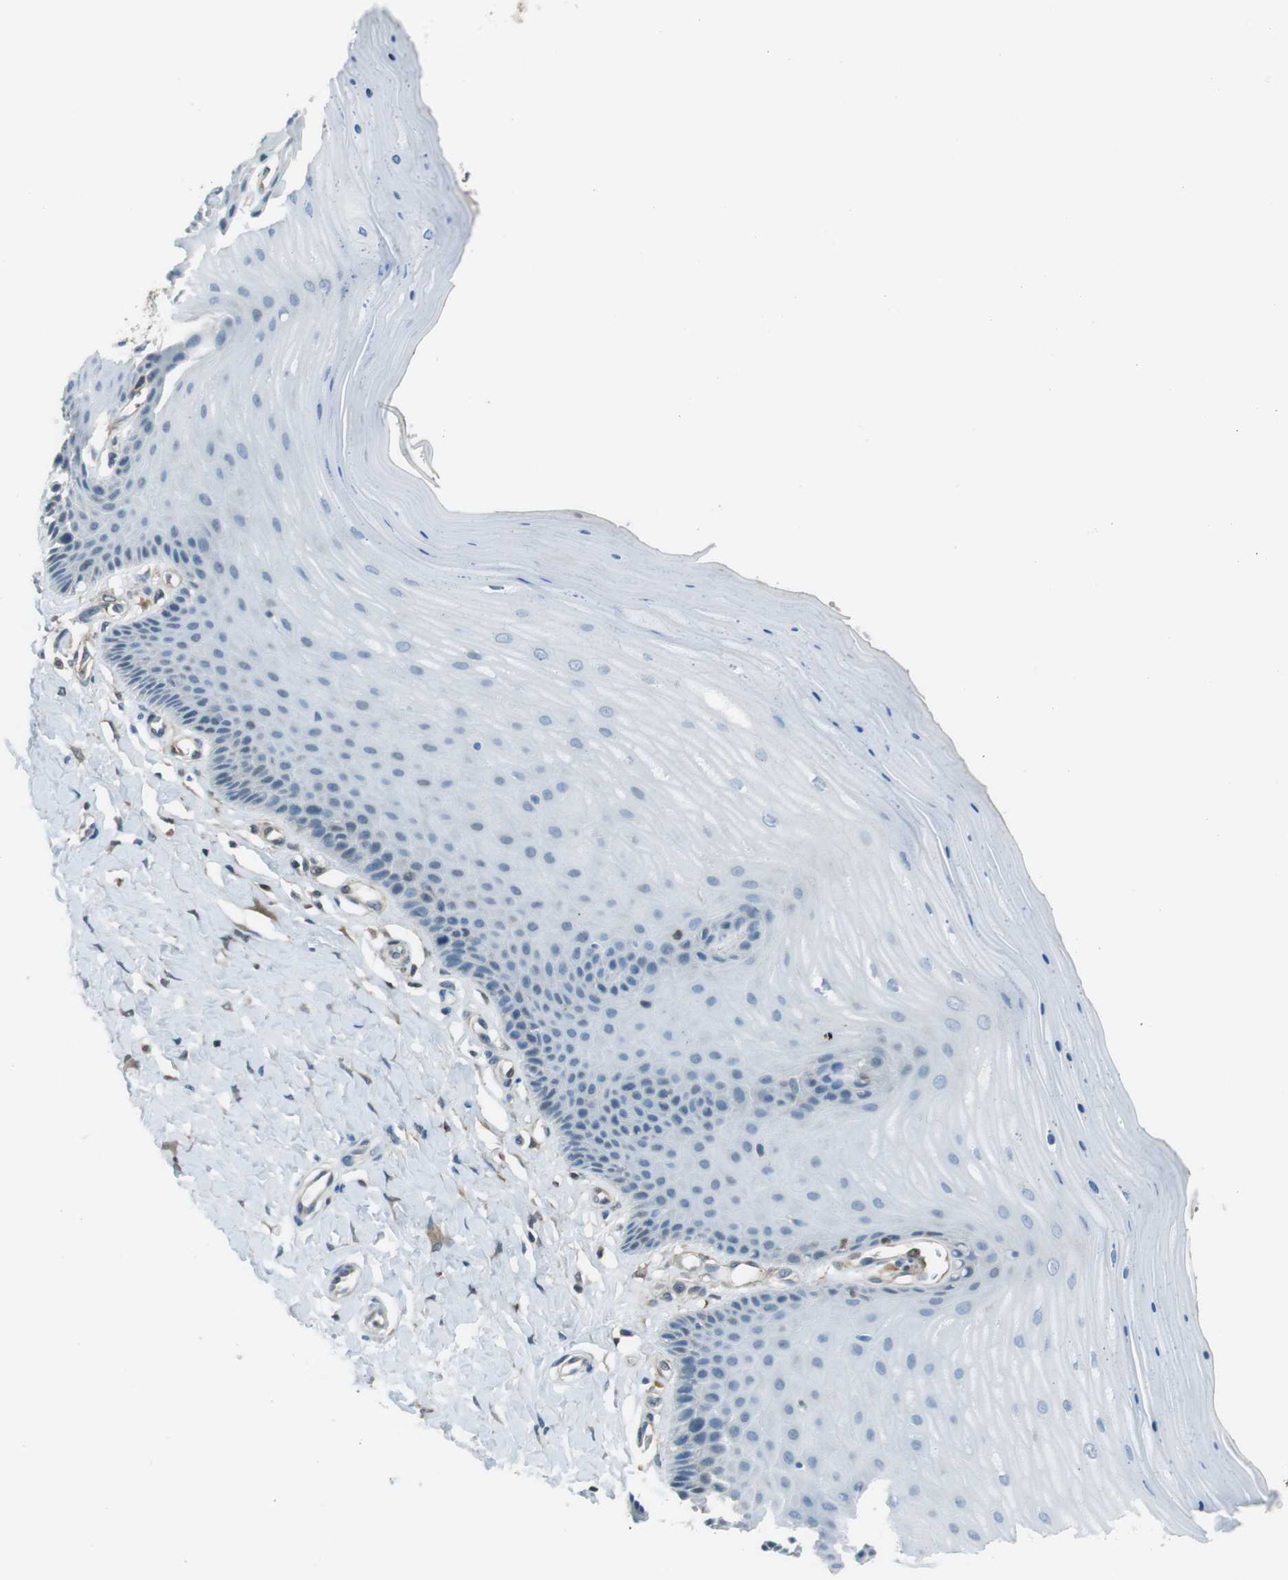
{"staining": {"intensity": "weak", "quantity": "<25%", "location": "cytoplasmic/membranous"}, "tissue": "cervix", "cell_type": "Squamous epithelial cells", "image_type": "normal", "snomed": [{"axis": "morphology", "description": "Normal tissue, NOS"}, {"axis": "topography", "description": "Cervix"}], "caption": "IHC micrograph of normal cervix: human cervix stained with DAB displays no significant protein expression in squamous epithelial cells. (Brightfield microscopy of DAB (3,3'-diaminobenzidine) IHC at high magnification).", "gene": "TWSG1", "patient": {"sex": "female", "age": 55}}